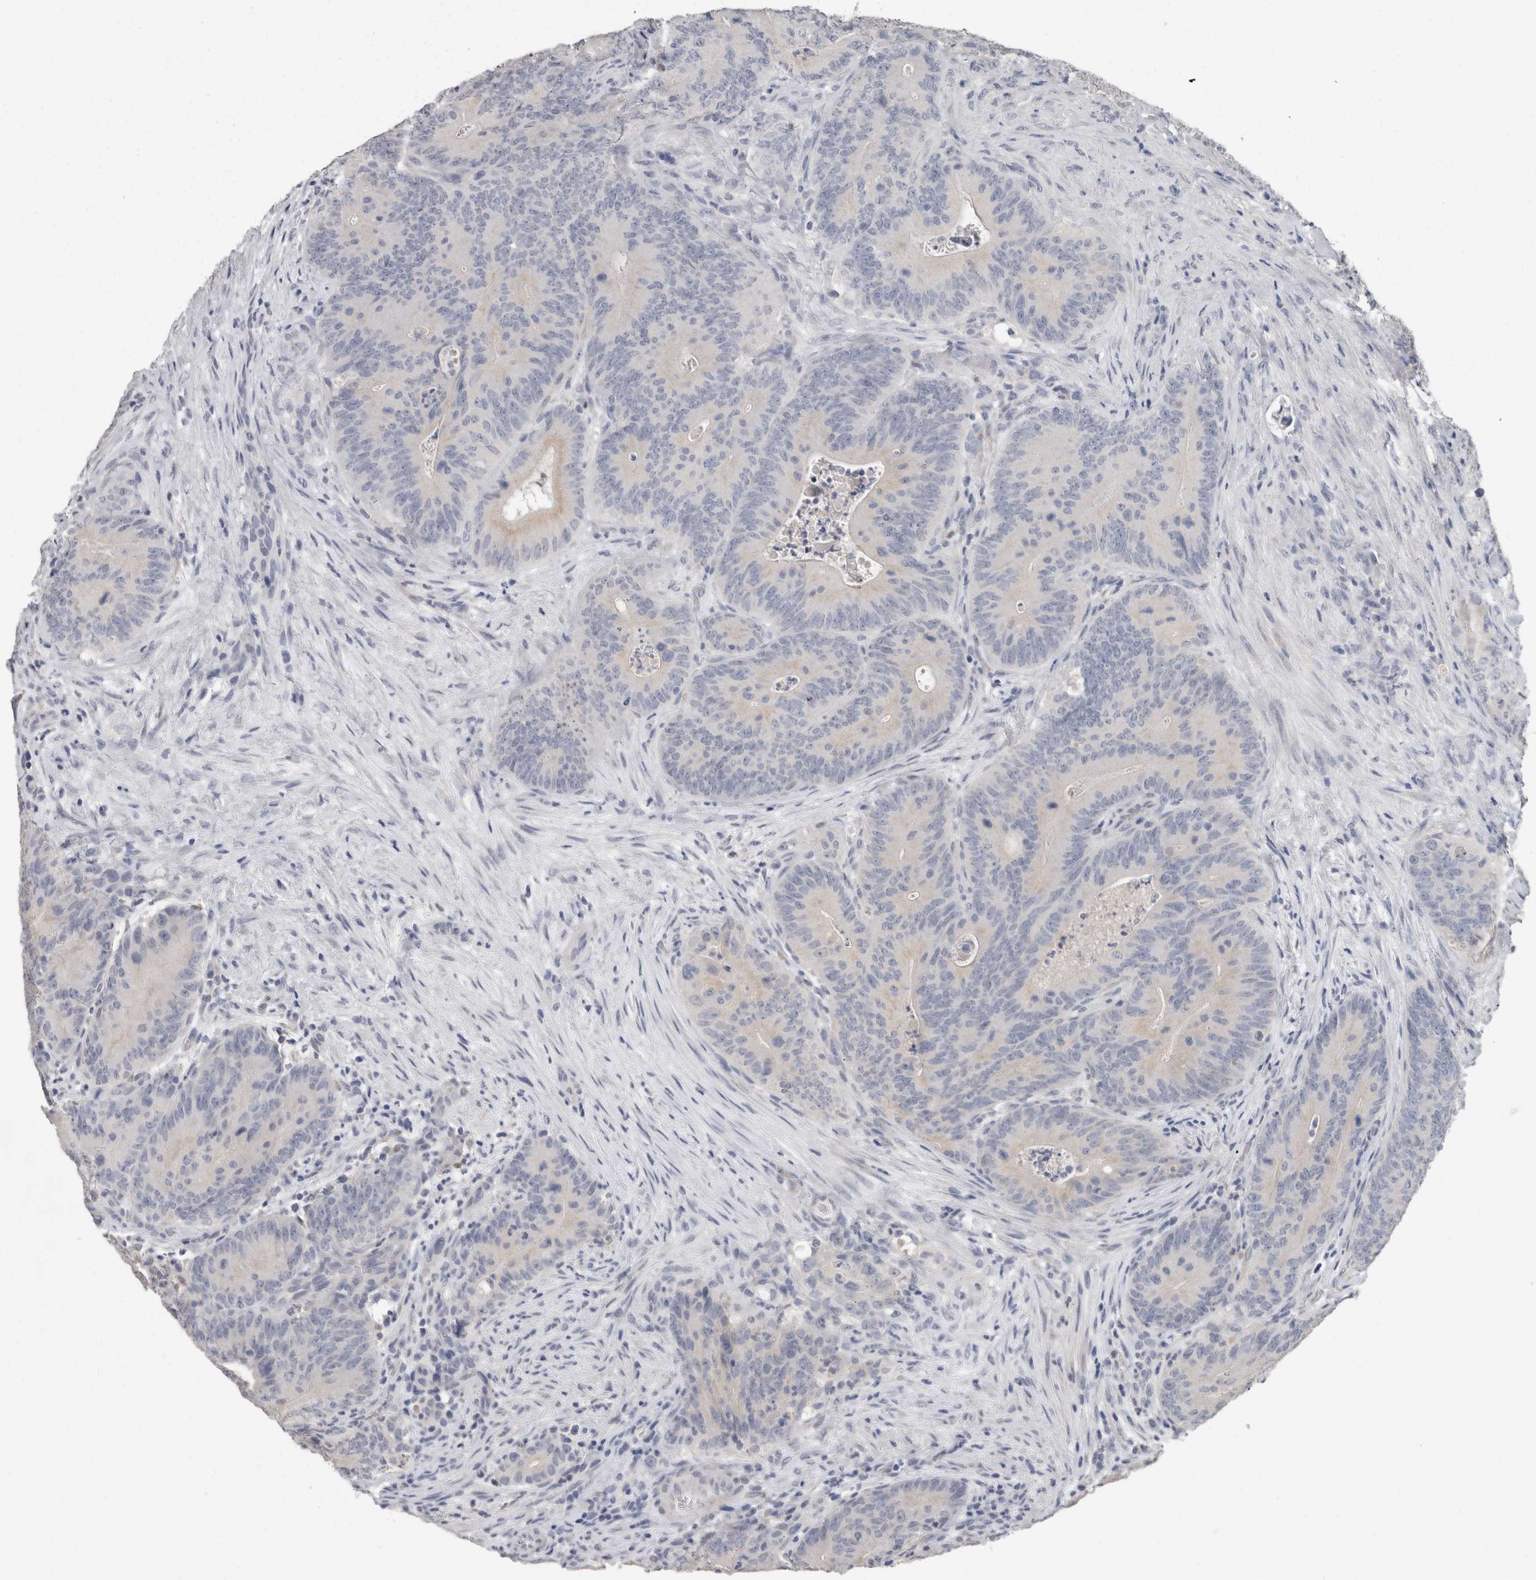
{"staining": {"intensity": "negative", "quantity": "none", "location": "none"}, "tissue": "colorectal cancer", "cell_type": "Tumor cells", "image_type": "cancer", "snomed": [{"axis": "morphology", "description": "Normal tissue, NOS"}, {"axis": "topography", "description": "Colon"}], "caption": "The photomicrograph reveals no staining of tumor cells in colorectal cancer.", "gene": "FHOD3", "patient": {"sex": "female", "age": 82}}